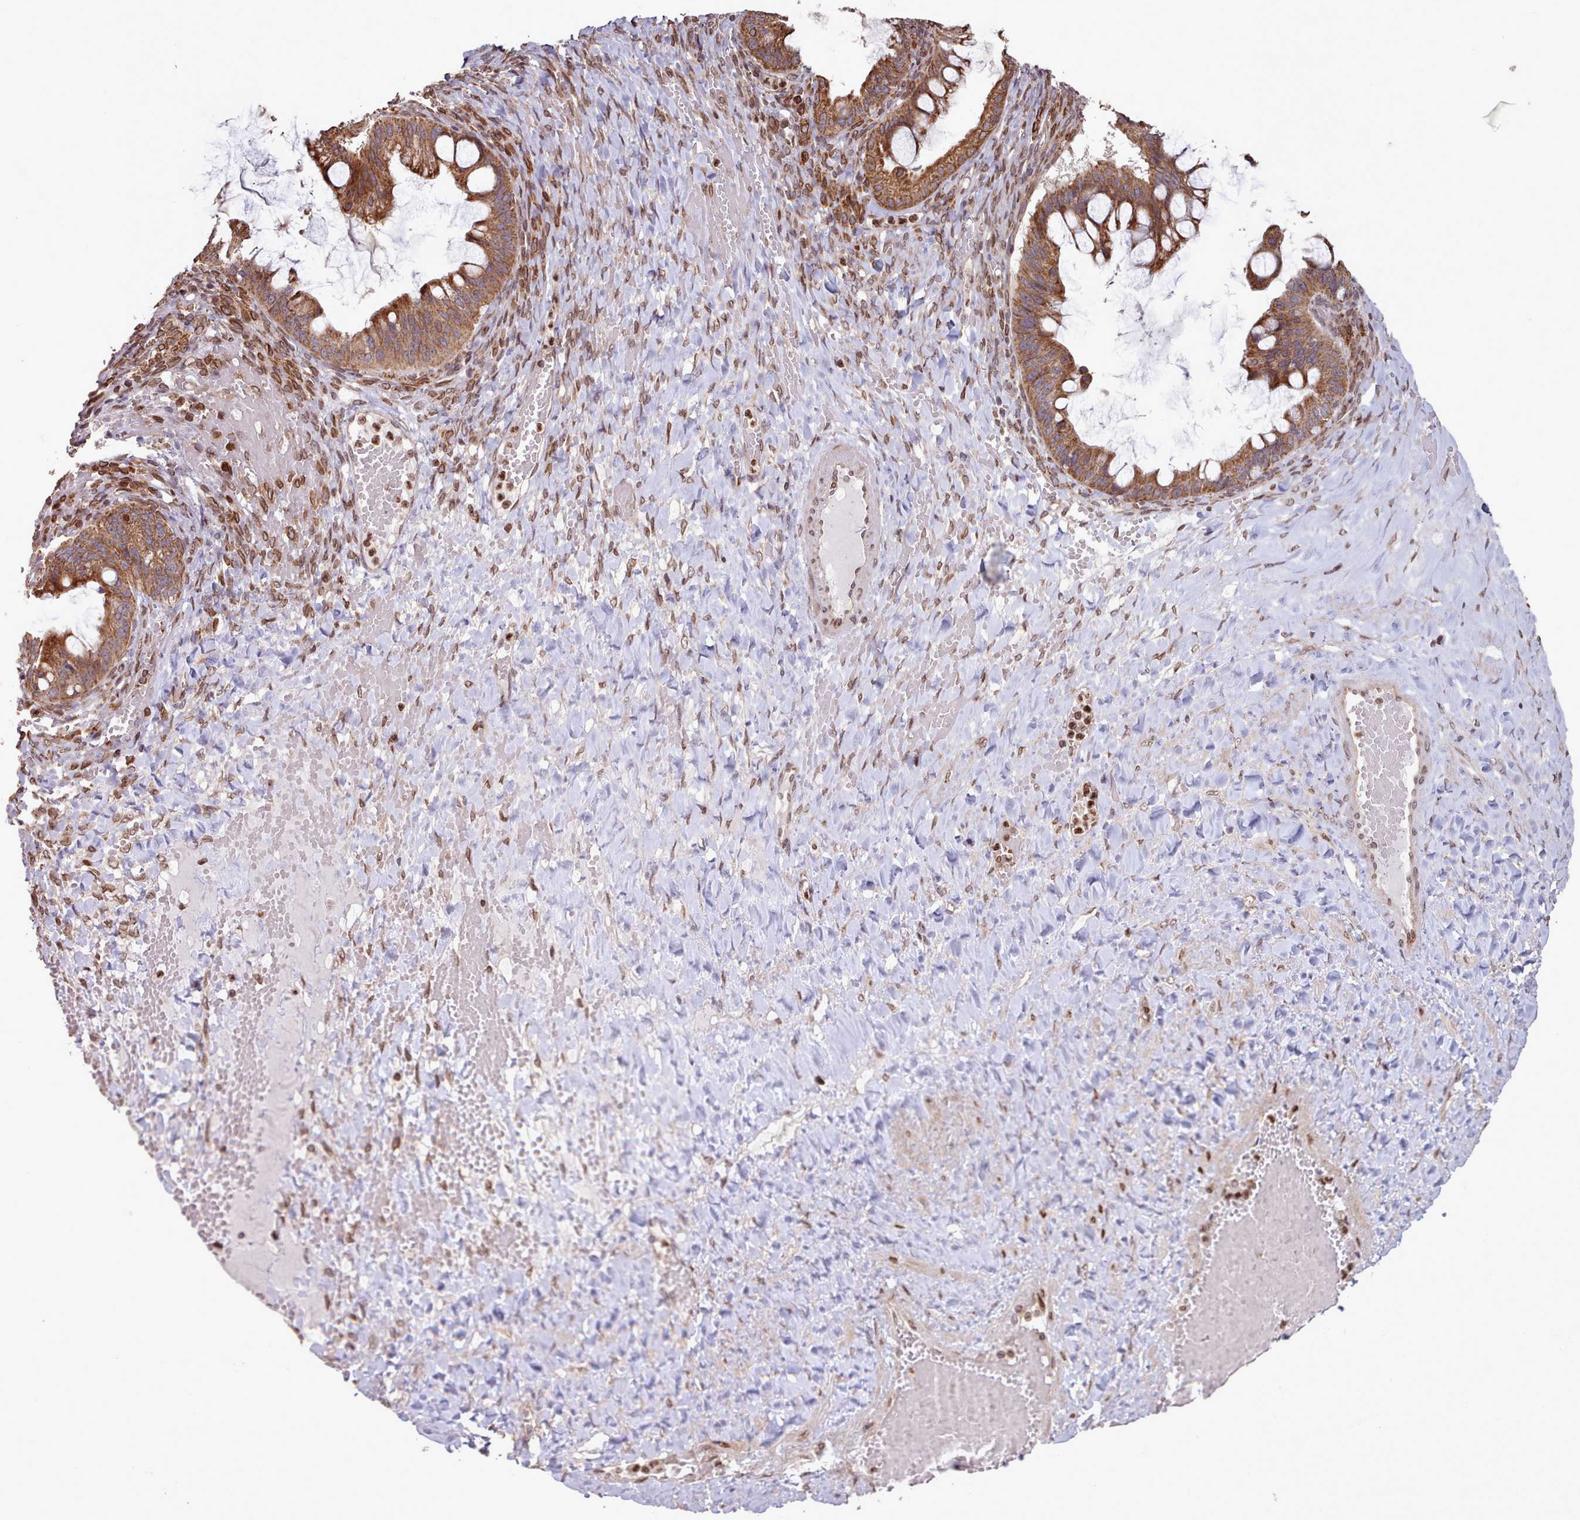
{"staining": {"intensity": "moderate", "quantity": ">75%", "location": "cytoplasmic/membranous,nuclear"}, "tissue": "ovarian cancer", "cell_type": "Tumor cells", "image_type": "cancer", "snomed": [{"axis": "morphology", "description": "Cystadenocarcinoma, mucinous, NOS"}, {"axis": "topography", "description": "Ovary"}], "caption": "The micrograph reveals a brown stain indicating the presence of a protein in the cytoplasmic/membranous and nuclear of tumor cells in ovarian cancer (mucinous cystadenocarcinoma).", "gene": "TOR1AIP1", "patient": {"sex": "female", "age": 73}}